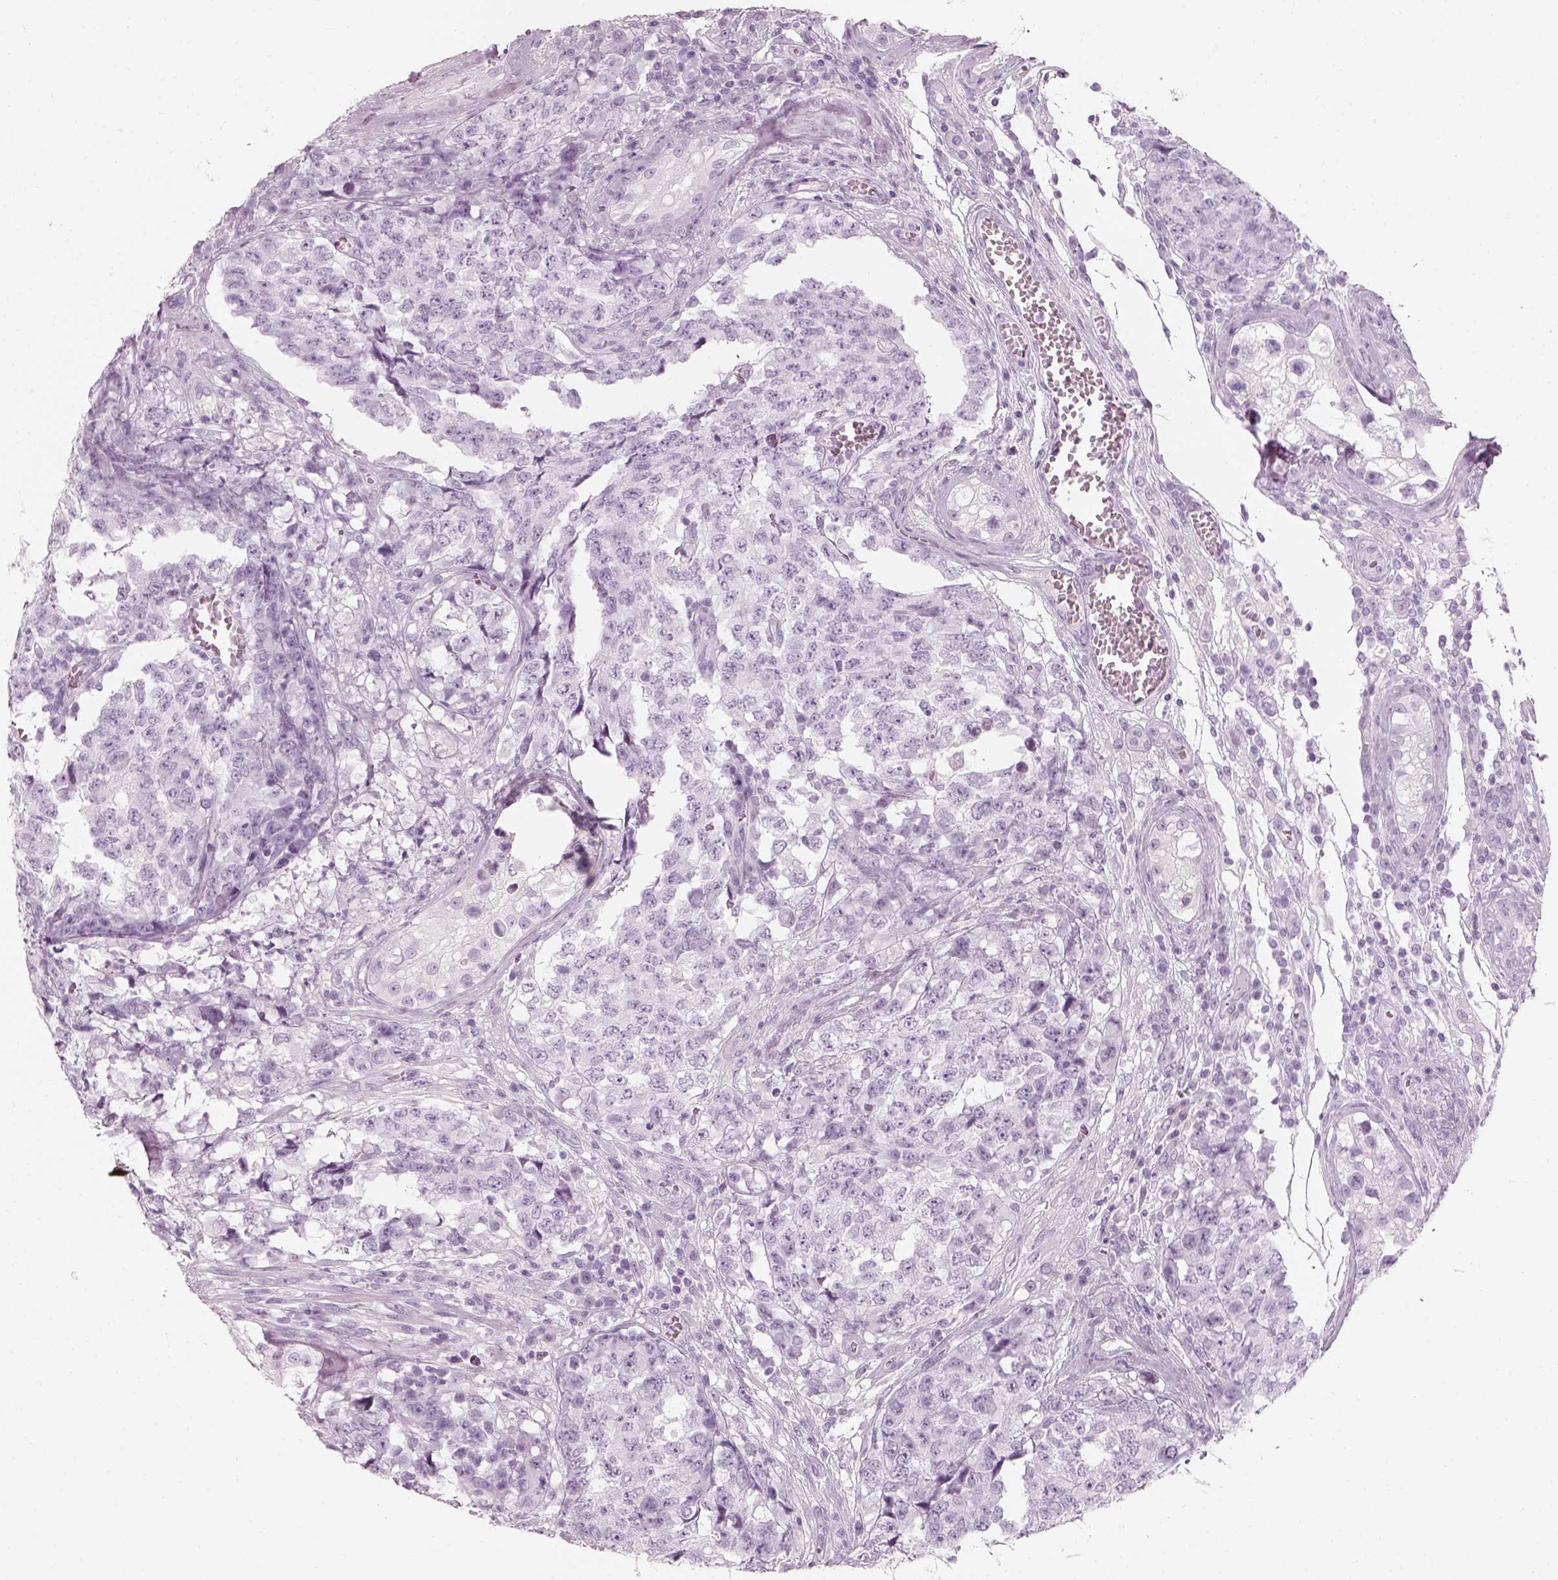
{"staining": {"intensity": "negative", "quantity": "none", "location": "none"}, "tissue": "testis cancer", "cell_type": "Tumor cells", "image_type": "cancer", "snomed": [{"axis": "morphology", "description": "Carcinoma, Embryonal, NOS"}, {"axis": "topography", "description": "Testis"}], "caption": "DAB immunohistochemical staining of embryonal carcinoma (testis) shows no significant positivity in tumor cells. (DAB immunohistochemistry visualized using brightfield microscopy, high magnification).", "gene": "CRYAA", "patient": {"sex": "male", "age": 23}}